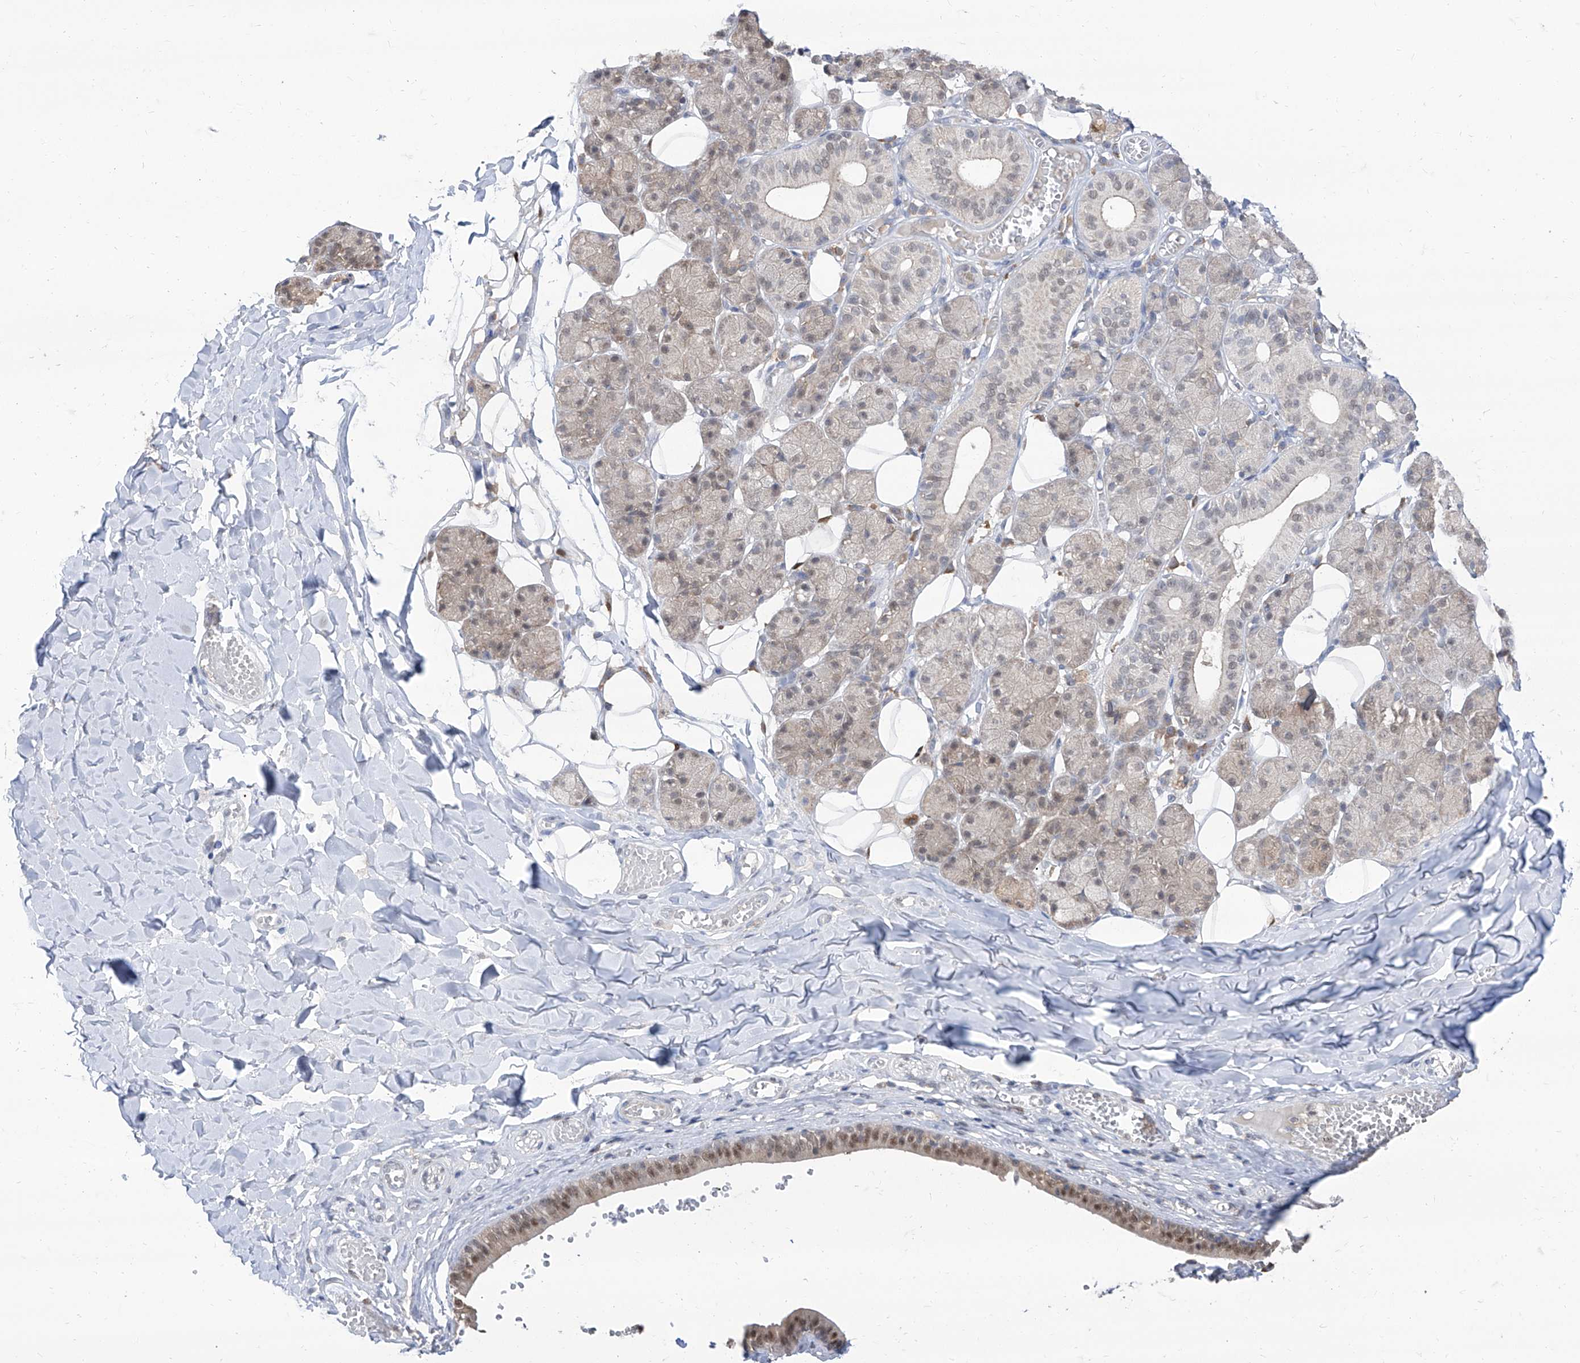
{"staining": {"intensity": "weak", "quantity": "<25%", "location": "nuclear"}, "tissue": "salivary gland", "cell_type": "Glandular cells", "image_type": "normal", "snomed": [{"axis": "morphology", "description": "Normal tissue, NOS"}, {"axis": "topography", "description": "Salivary gland"}], "caption": "This is a histopathology image of immunohistochemistry (IHC) staining of unremarkable salivary gland, which shows no staining in glandular cells.", "gene": "BROX", "patient": {"sex": "female", "age": 33}}